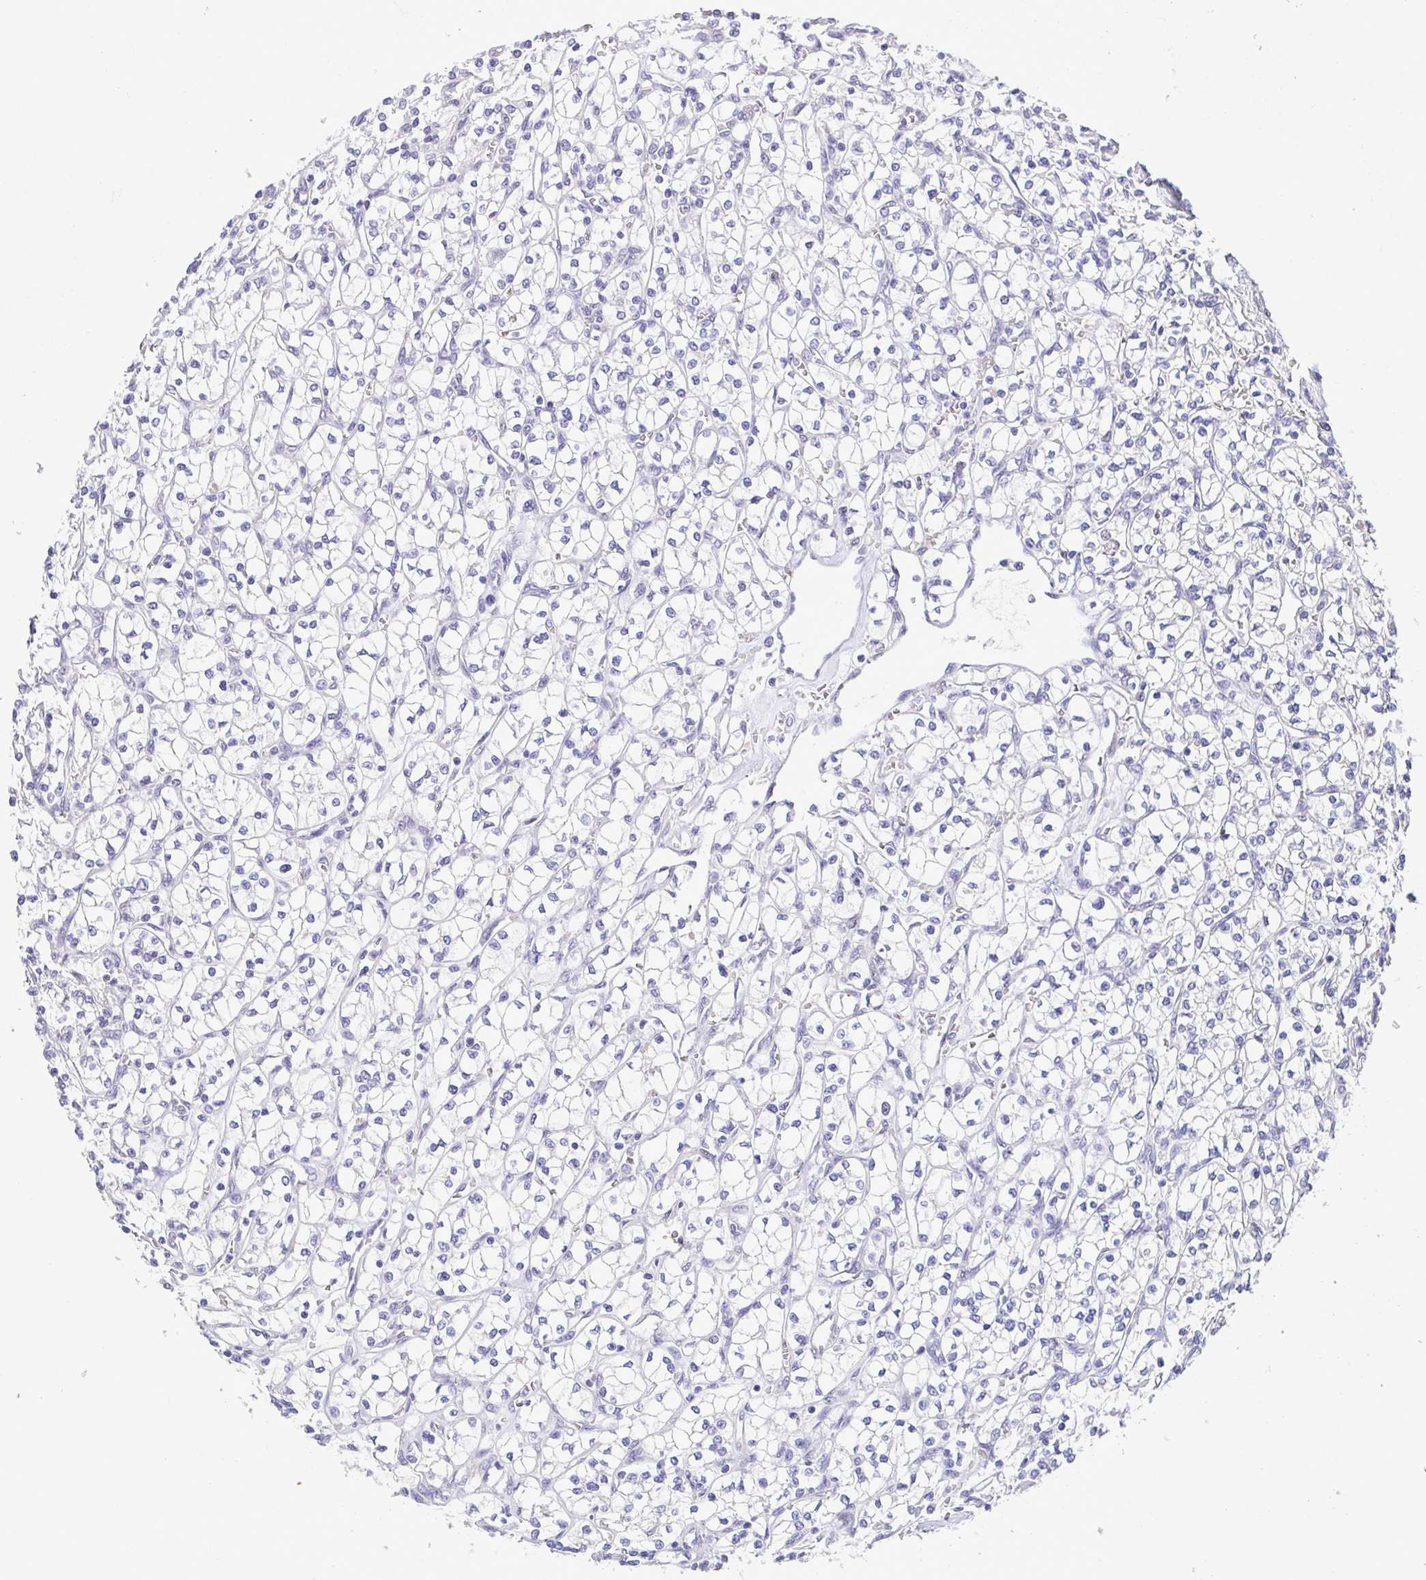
{"staining": {"intensity": "negative", "quantity": "none", "location": "none"}, "tissue": "renal cancer", "cell_type": "Tumor cells", "image_type": "cancer", "snomed": [{"axis": "morphology", "description": "Adenocarcinoma, NOS"}, {"axis": "topography", "description": "Kidney"}], "caption": "DAB immunohistochemical staining of human renal adenocarcinoma shows no significant positivity in tumor cells.", "gene": "TIPIN", "patient": {"sex": "female", "age": 64}}